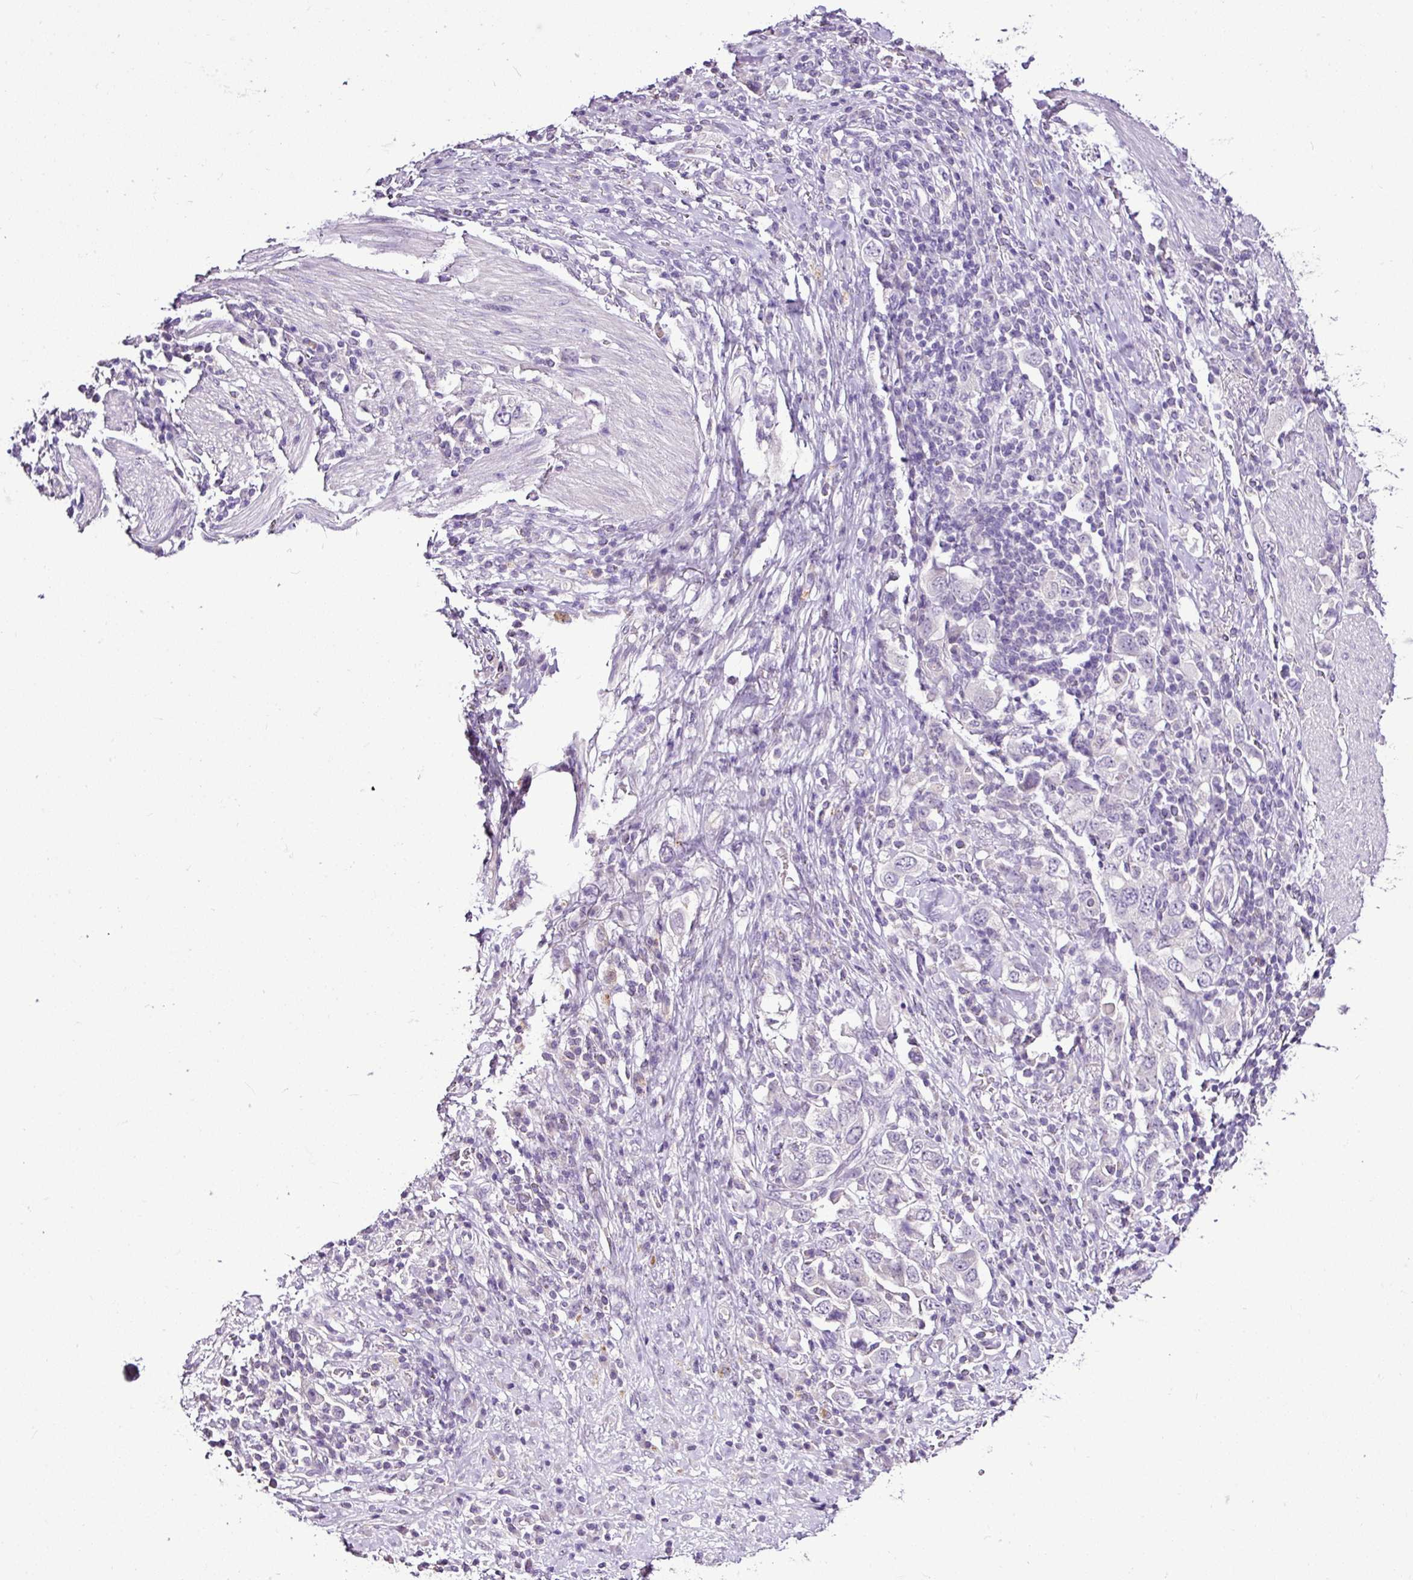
{"staining": {"intensity": "negative", "quantity": "none", "location": "none"}, "tissue": "stomach cancer", "cell_type": "Tumor cells", "image_type": "cancer", "snomed": [{"axis": "morphology", "description": "Adenocarcinoma, NOS"}, {"axis": "topography", "description": "Stomach, upper"}, {"axis": "topography", "description": "Stomach"}], "caption": "Immunohistochemistry of human adenocarcinoma (stomach) displays no expression in tumor cells.", "gene": "ESR1", "patient": {"sex": "male", "age": 62}}